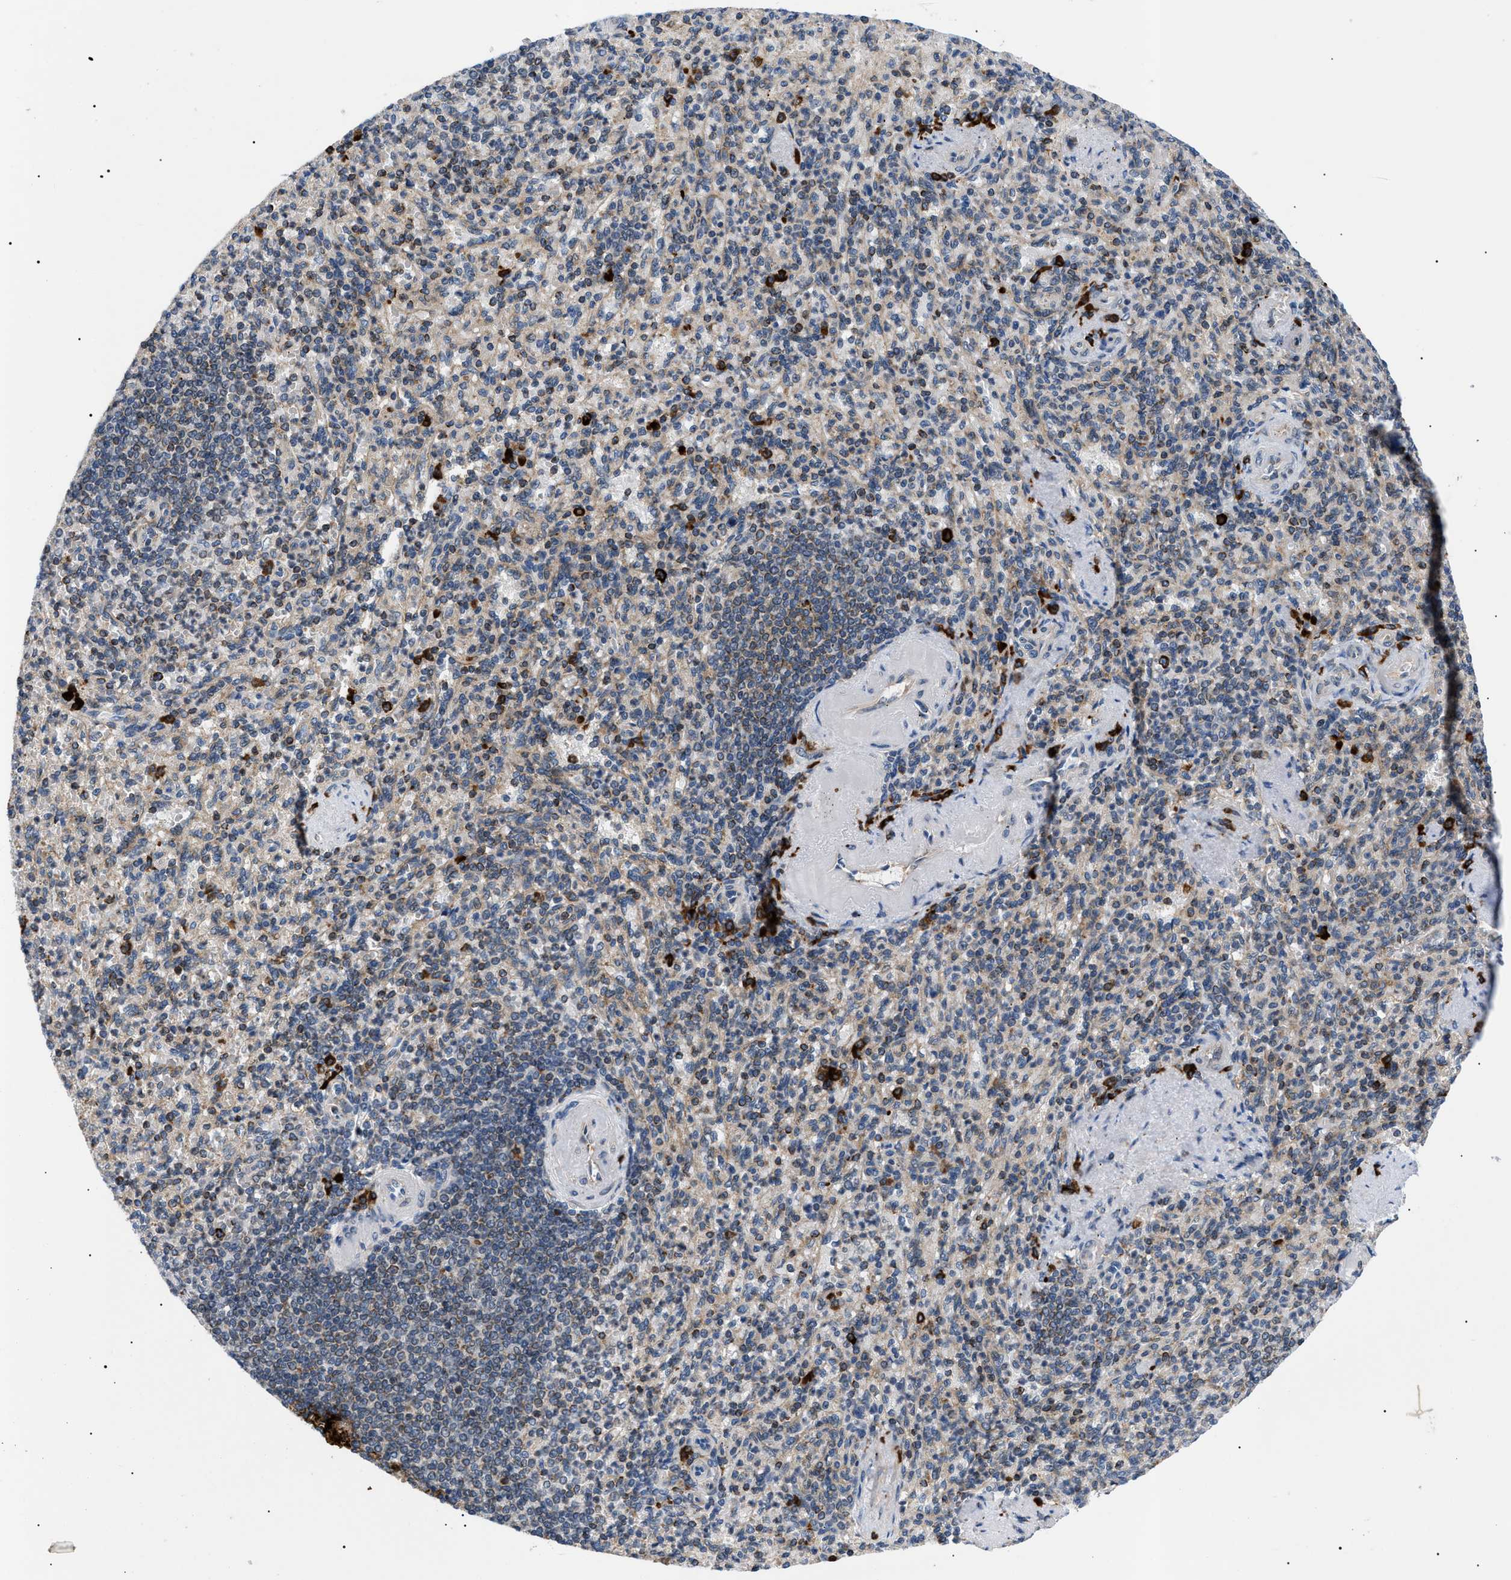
{"staining": {"intensity": "strong", "quantity": "<25%", "location": "cytoplasmic/membranous"}, "tissue": "spleen", "cell_type": "Cells in red pulp", "image_type": "normal", "snomed": [{"axis": "morphology", "description": "Normal tissue, NOS"}, {"axis": "topography", "description": "Spleen"}], "caption": "IHC photomicrograph of benign spleen: spleen stained using immunohistochemistry (IHC) displays medium levels of strong protein expression localized specifically in the cytoplasmic/membranous of cells in red pulp, appearing as a cytoplasmic/membranous brown color.", "gene": "DERL1", "patient": {"sex": "female", "age": 74}}